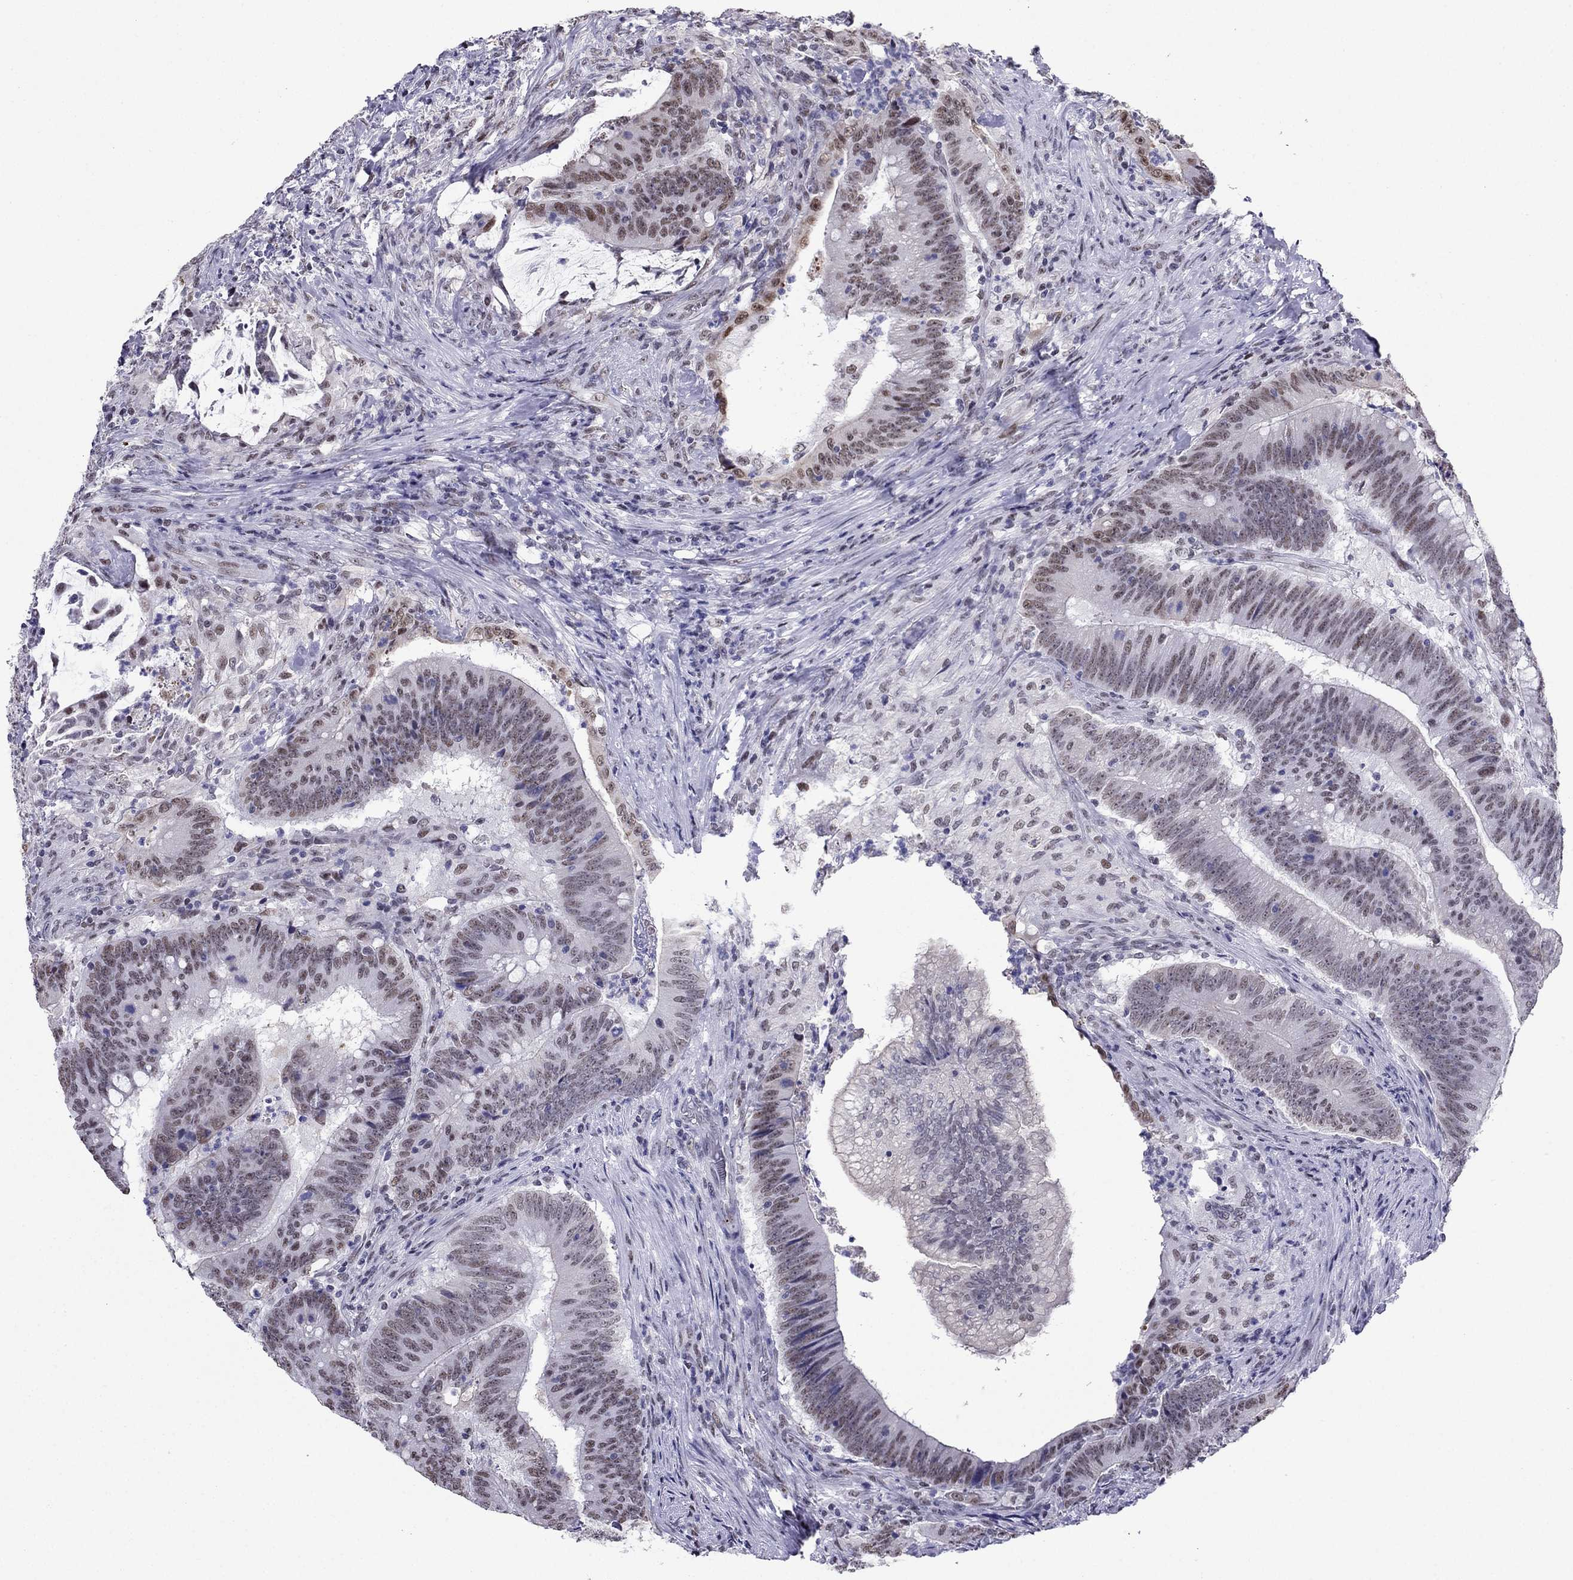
{"staining": {"intensity": "weak", "quantity": ">75%", "location": "nuclear"}, "tissue": "colorectal cancer", "cell_type": "Tumor cells", "image_type": "cancer", "snomed": [{"axis": "morphology", "description": "Adenocarcinoma, NOS"}, {"axis": "topography", "description": "Colon"}], "caption": "This is a micrograph of IHC staining of adenocarcinoma (colorectal), which shows weak positivity in the nuclear of tumor cells.", "gene": "PPM1G", "patient": {"sex": "female", "age": 87}}